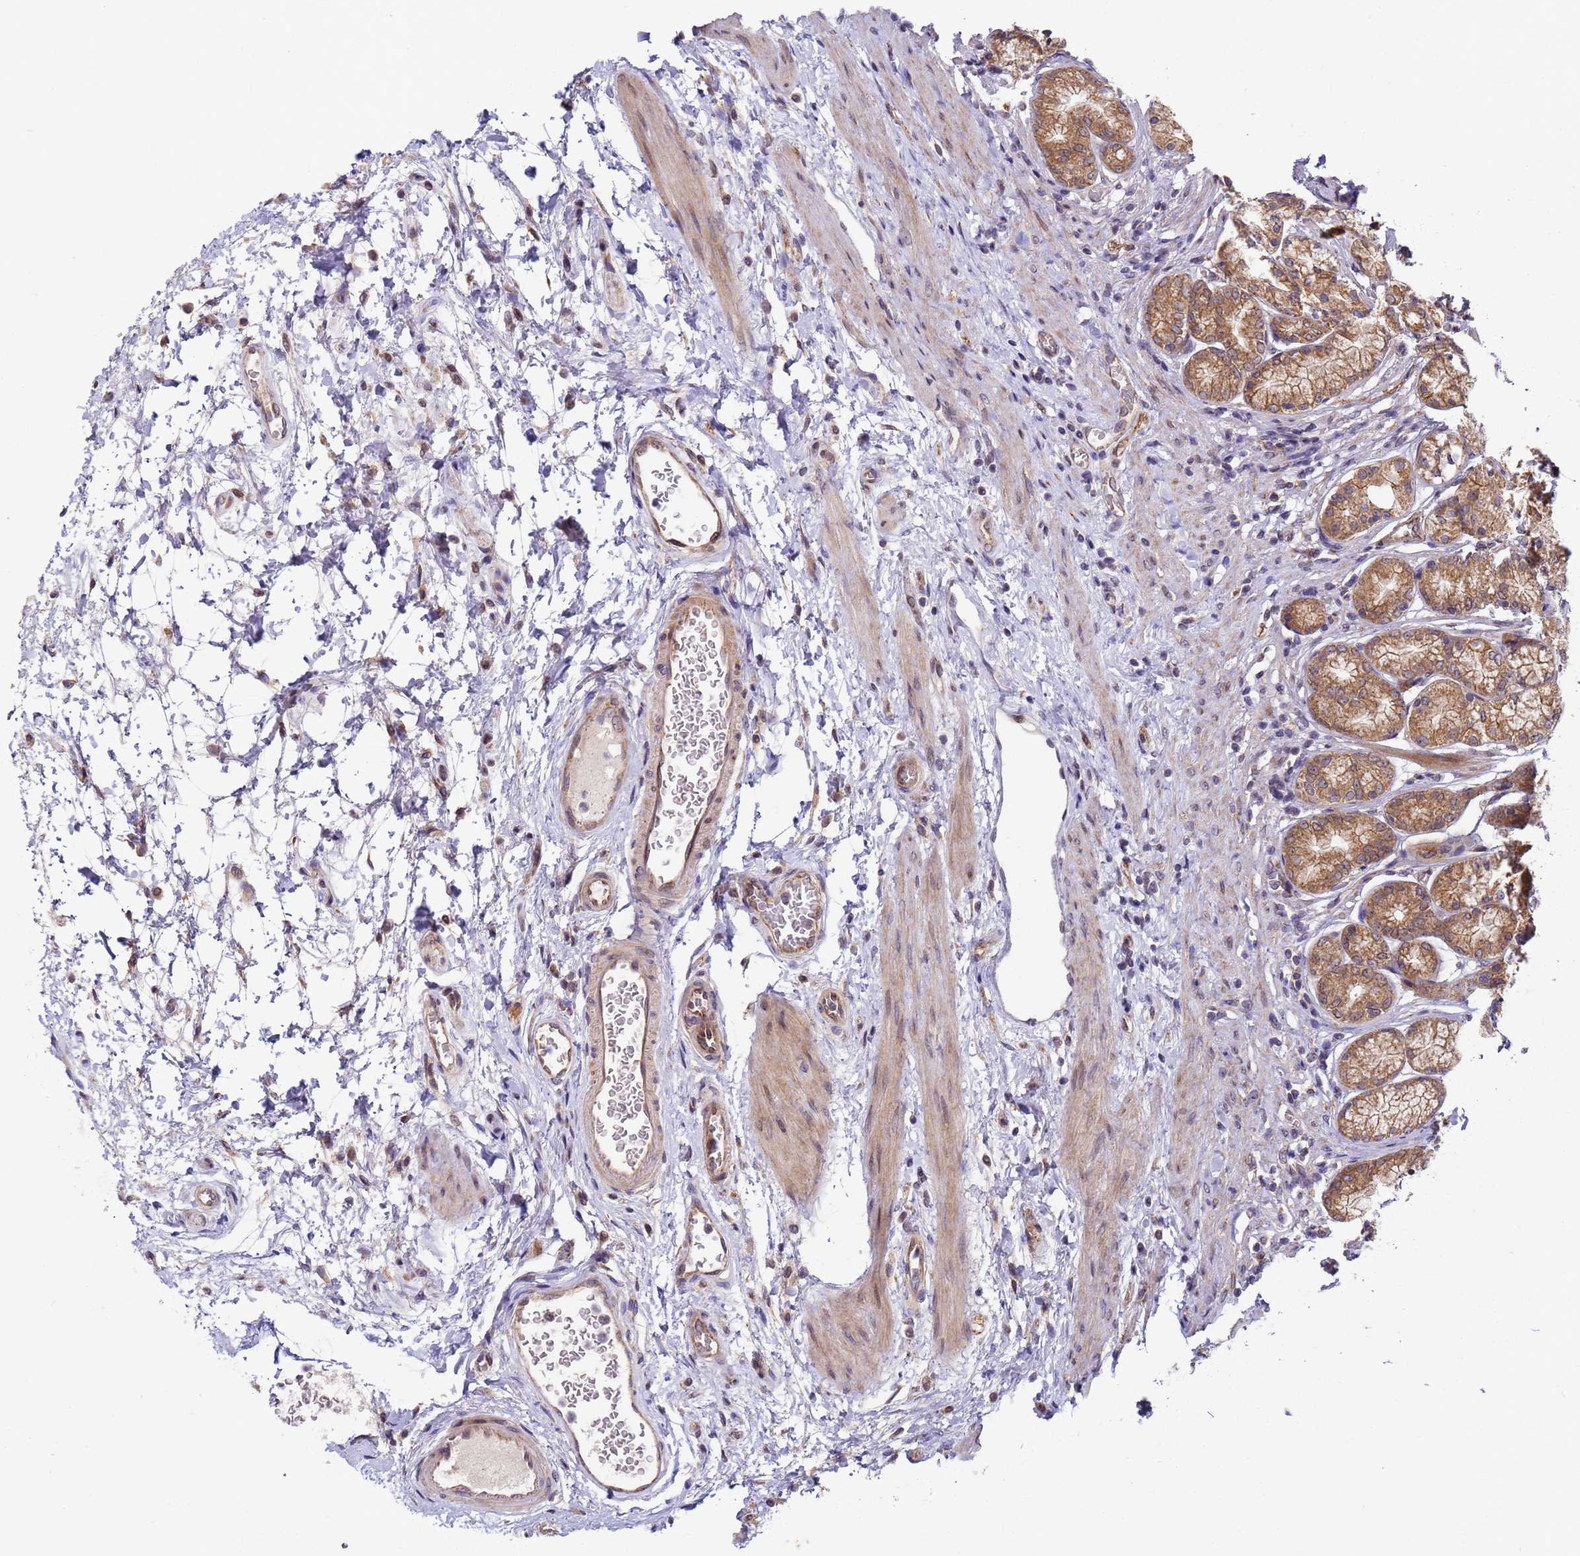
{"staining": {"intensity": "moderate", "quantity": ">75%", "location": "cytoplasmic/membranous"}, "tissue": "stomach", "cell_type": "Glandular cells", "image_type": "normal", "snomed": [{"axis": "morphology", "description": "Normal tissue, NOS"}, {"axis": "morphology", "description": "Adenocarcinoma, NOS"}, {"axis": "morphology", "description": "Adenocarcinoma, High grade"}, {"axis": "topography", "description": "Stomach, upper"}, {"axis": "topography", "description": "Stomach"}], "caption": "Moderate cytoplasmic/membranous positivity is identified in about >75% of glandular cells in normal stomach.", "gene": "RAPGEF3", "patient": {"sex": "female", "age": 65}}